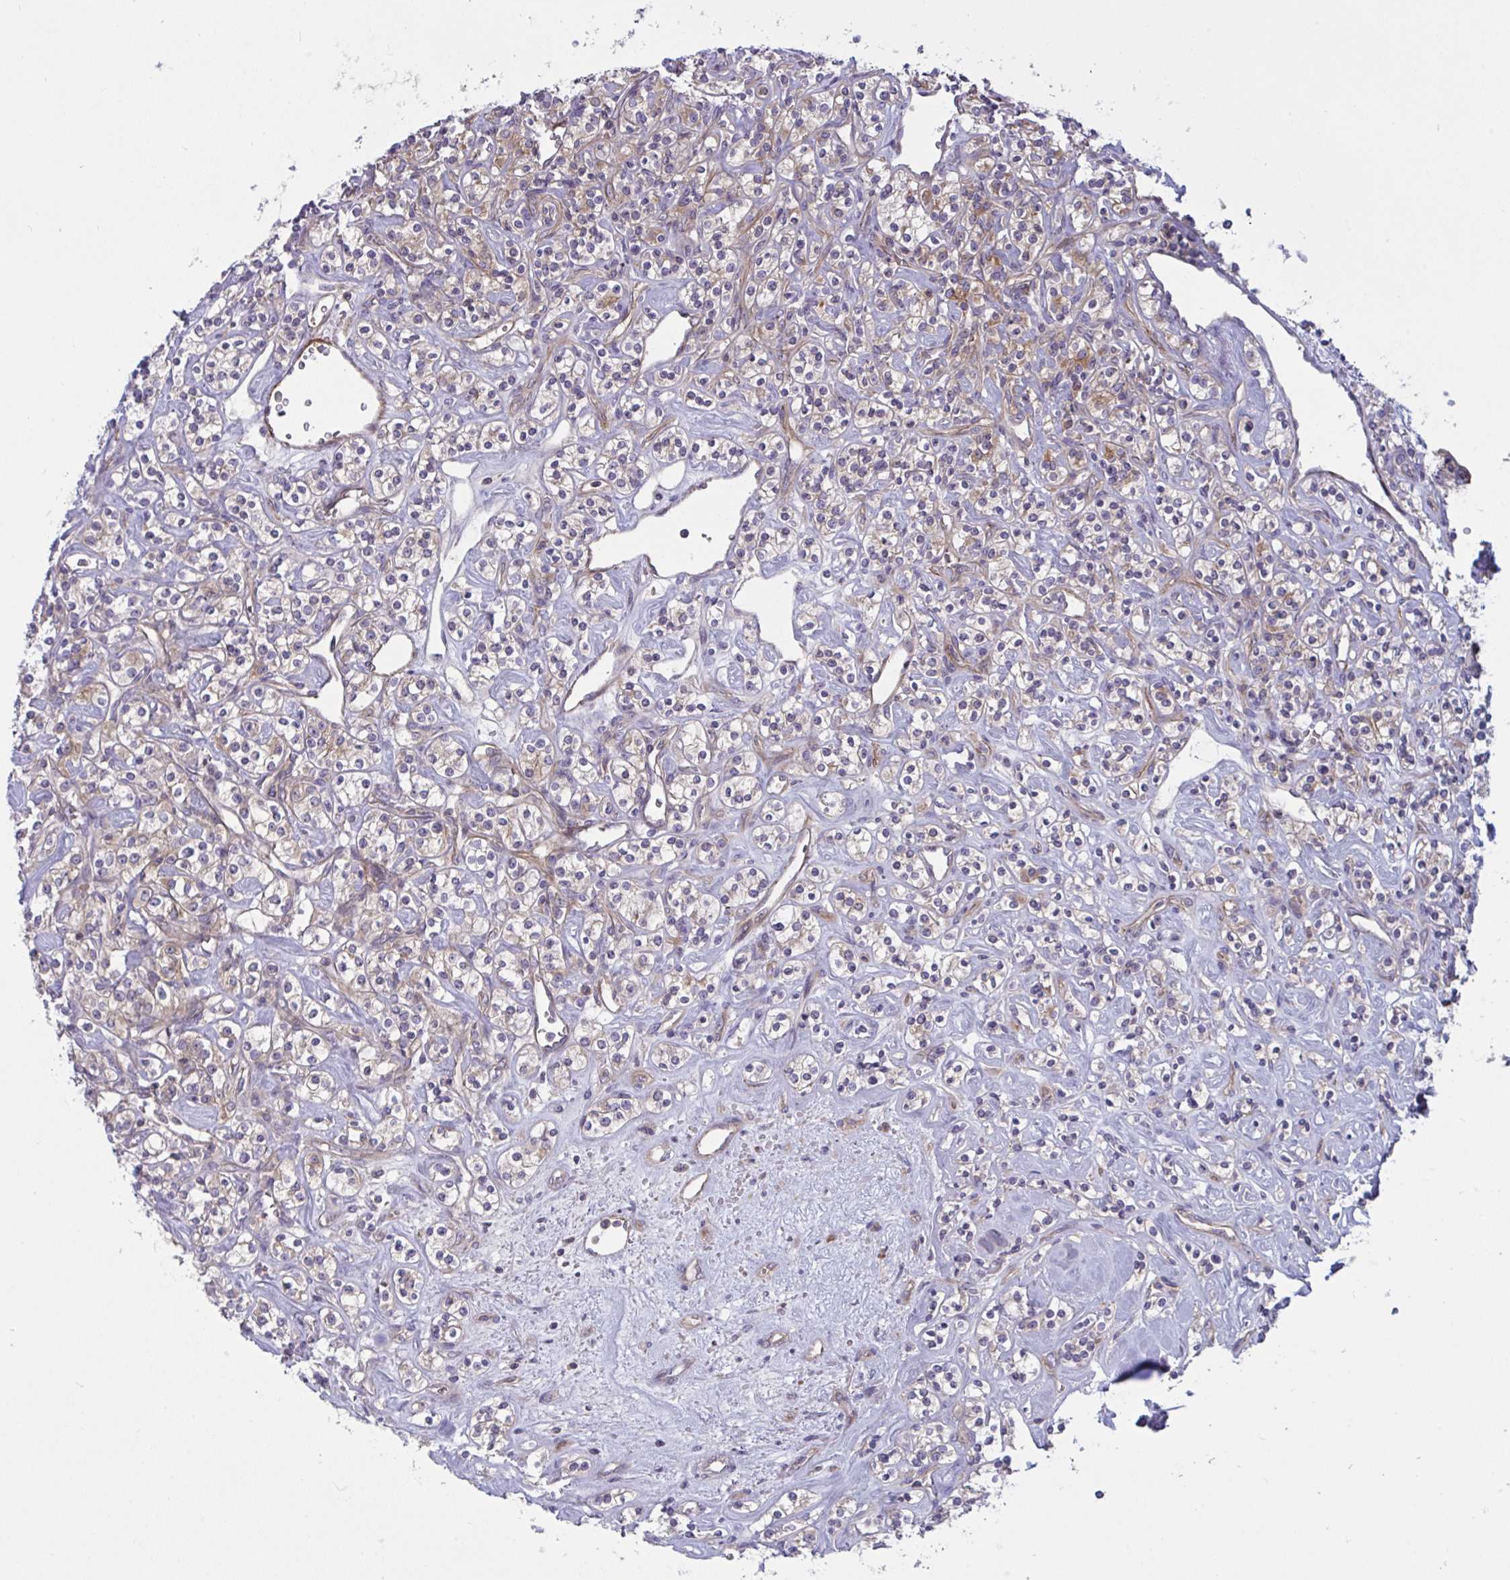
{"staining": {"intensity": "negative", "quantity": "none", "location": "none"}, "tissue": "renal cancer", "cell_type": "Tumor cells", "image_type": "cancer", "snomed": [{"axis": "morphology", "description": "Adenocarcinoma, NOS"}, {"axis": "topography", "description": "Kidney"}], "caption": "There is no significant expression in tumor cells of renal adenocarcinoma.", "gene": "TANK", "patient": {"sex": "male", "age": 77}}